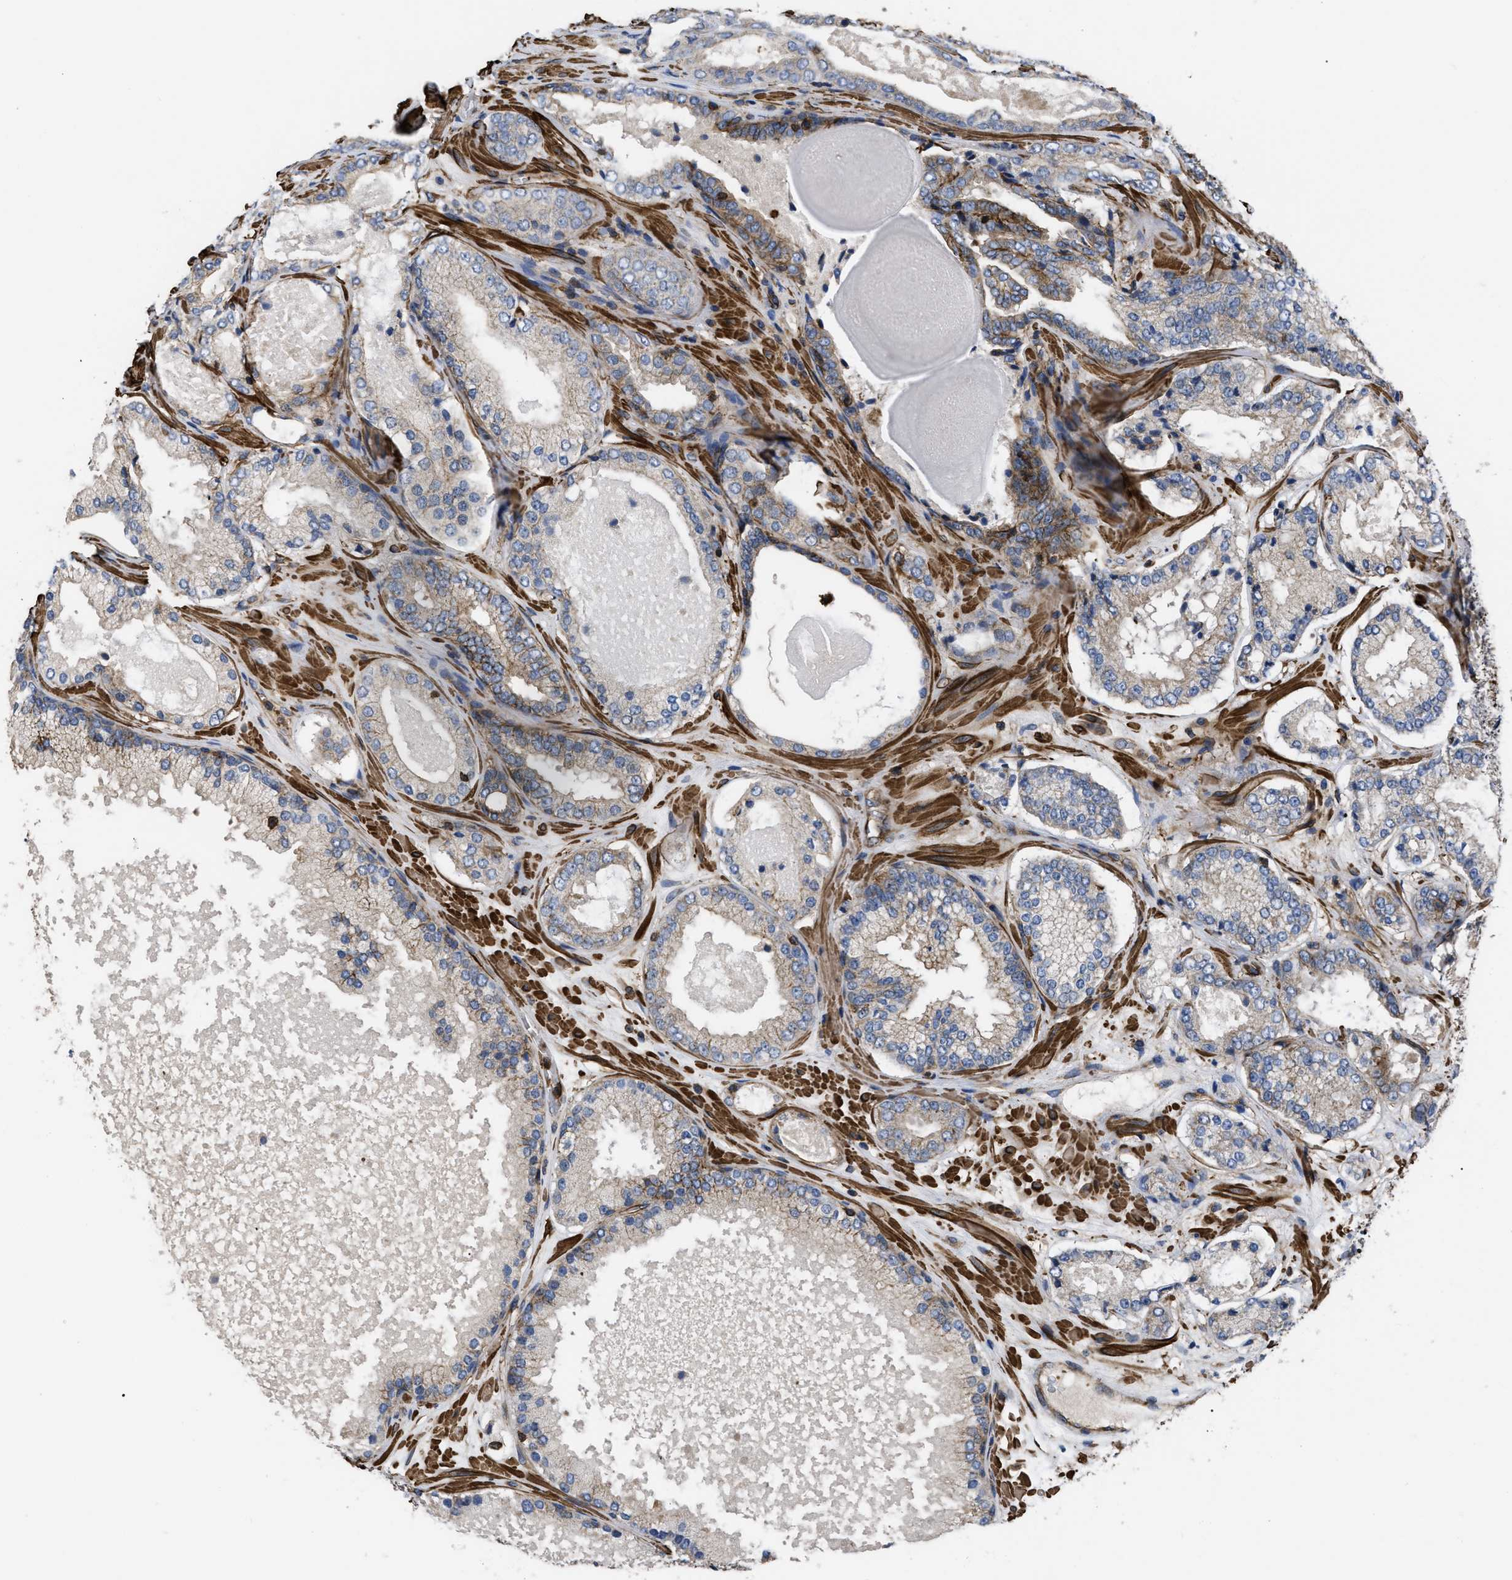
{"staining": {"intensity": "weak", "quantity": "<25%", "location": "cytoplasmic/membranous"}, "tissue": "prostate cancer", "cell_type": "Tumor cells", "image_type": "cancer", "snomed": [{"axis": "morphology", "description": "Adenocarcinoma, High grade"}, {"axis": "topography", "description": "Prostate"}], "caption": "Tumor cells are negative for brown protein staining in prostate cancer.", "gene": "SCUBE2", "patient": {"sex": "male", "age": 65}}